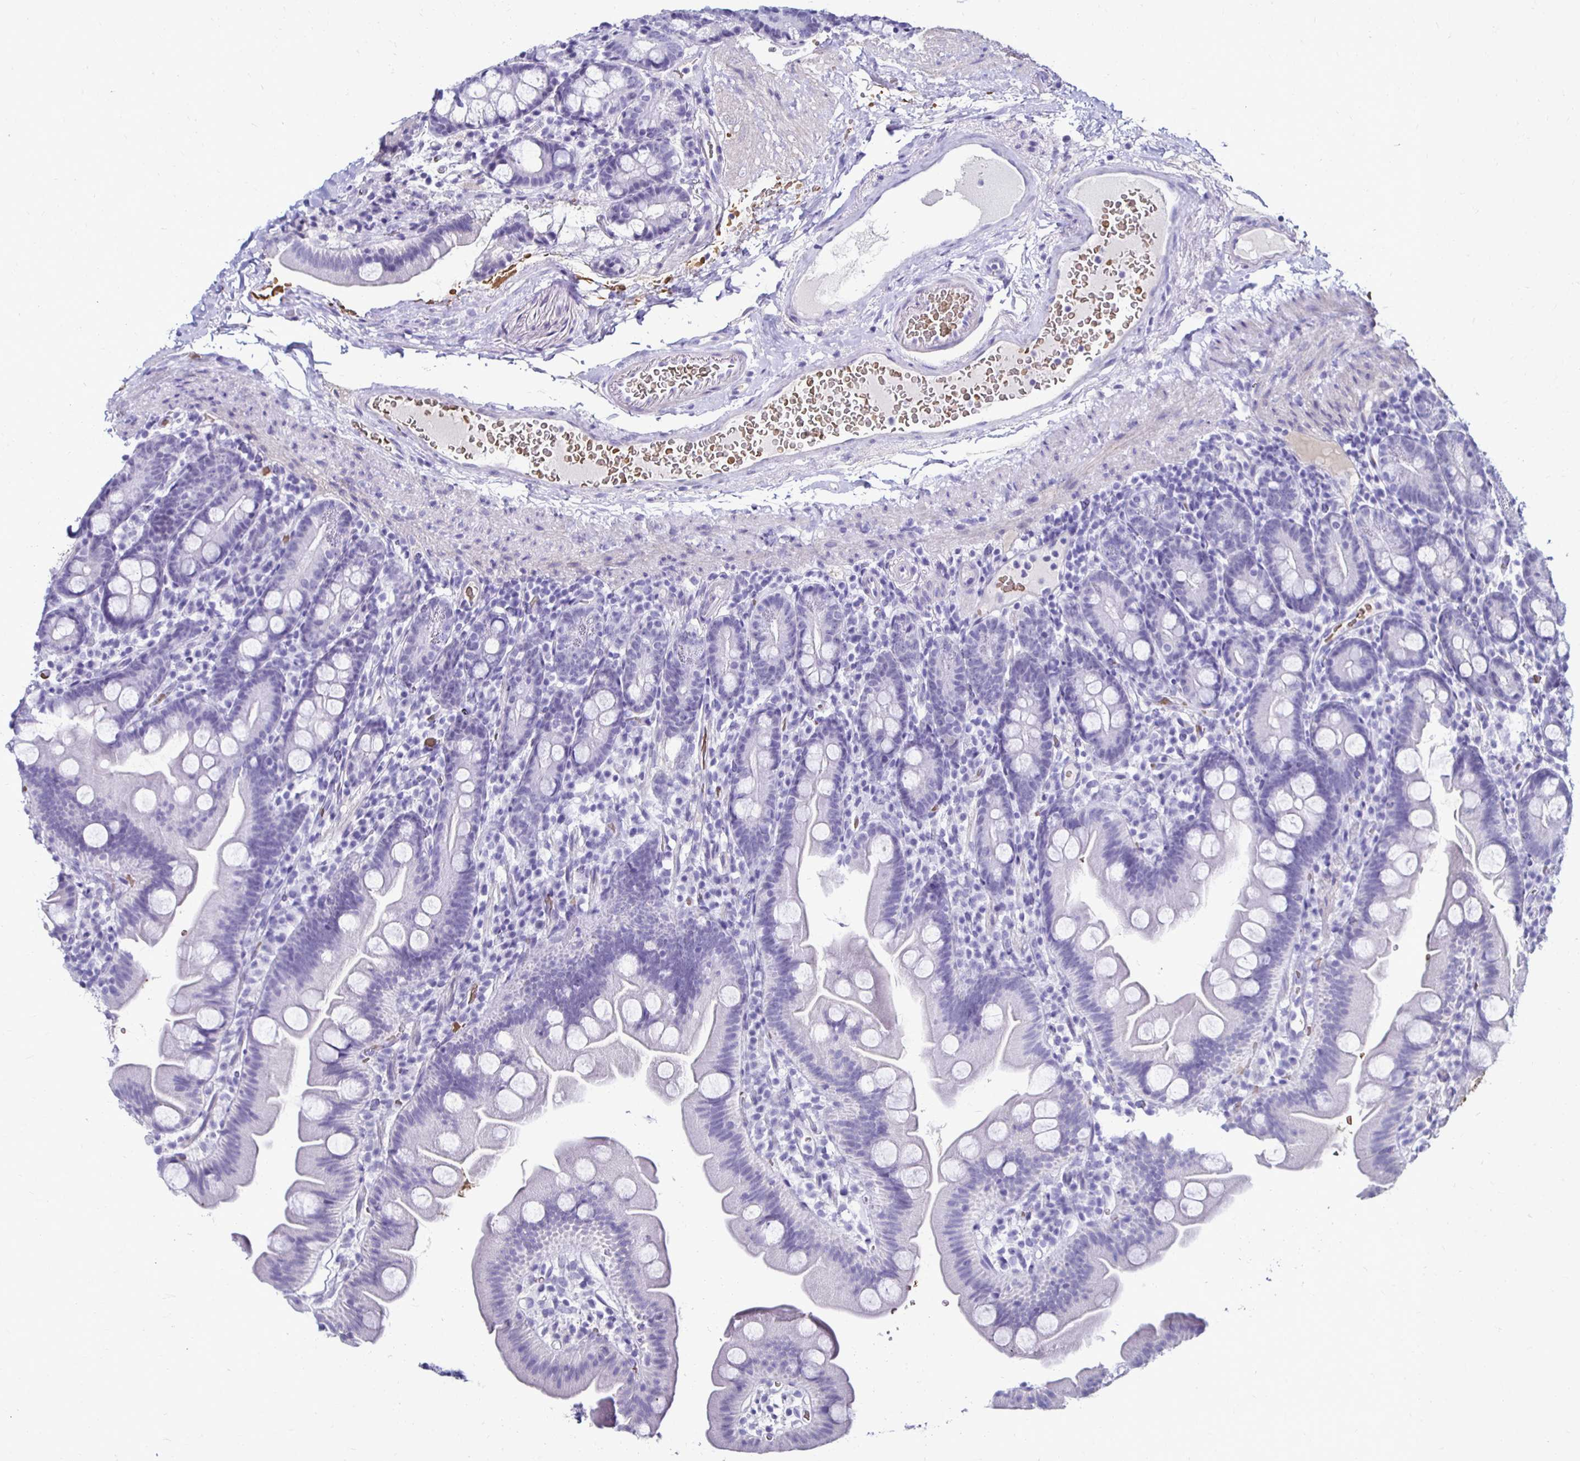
{"staining": {"intensity": "negative", "quantity": "none", "location": "none"}, "tissue": "small intestine", "cell_type": "Glandular cells", "image_type": "normal", "snomed": [{"axis": "morphology", "description": "Normal tissue, NOS"}, {"axis": "topography", "description": "Small intestine"}], "caption": "The image reveals no staining of glandular cells in benign small intestine.", "gene": "RHBDL3", "patient": {"sex": "female", "age": 68}}